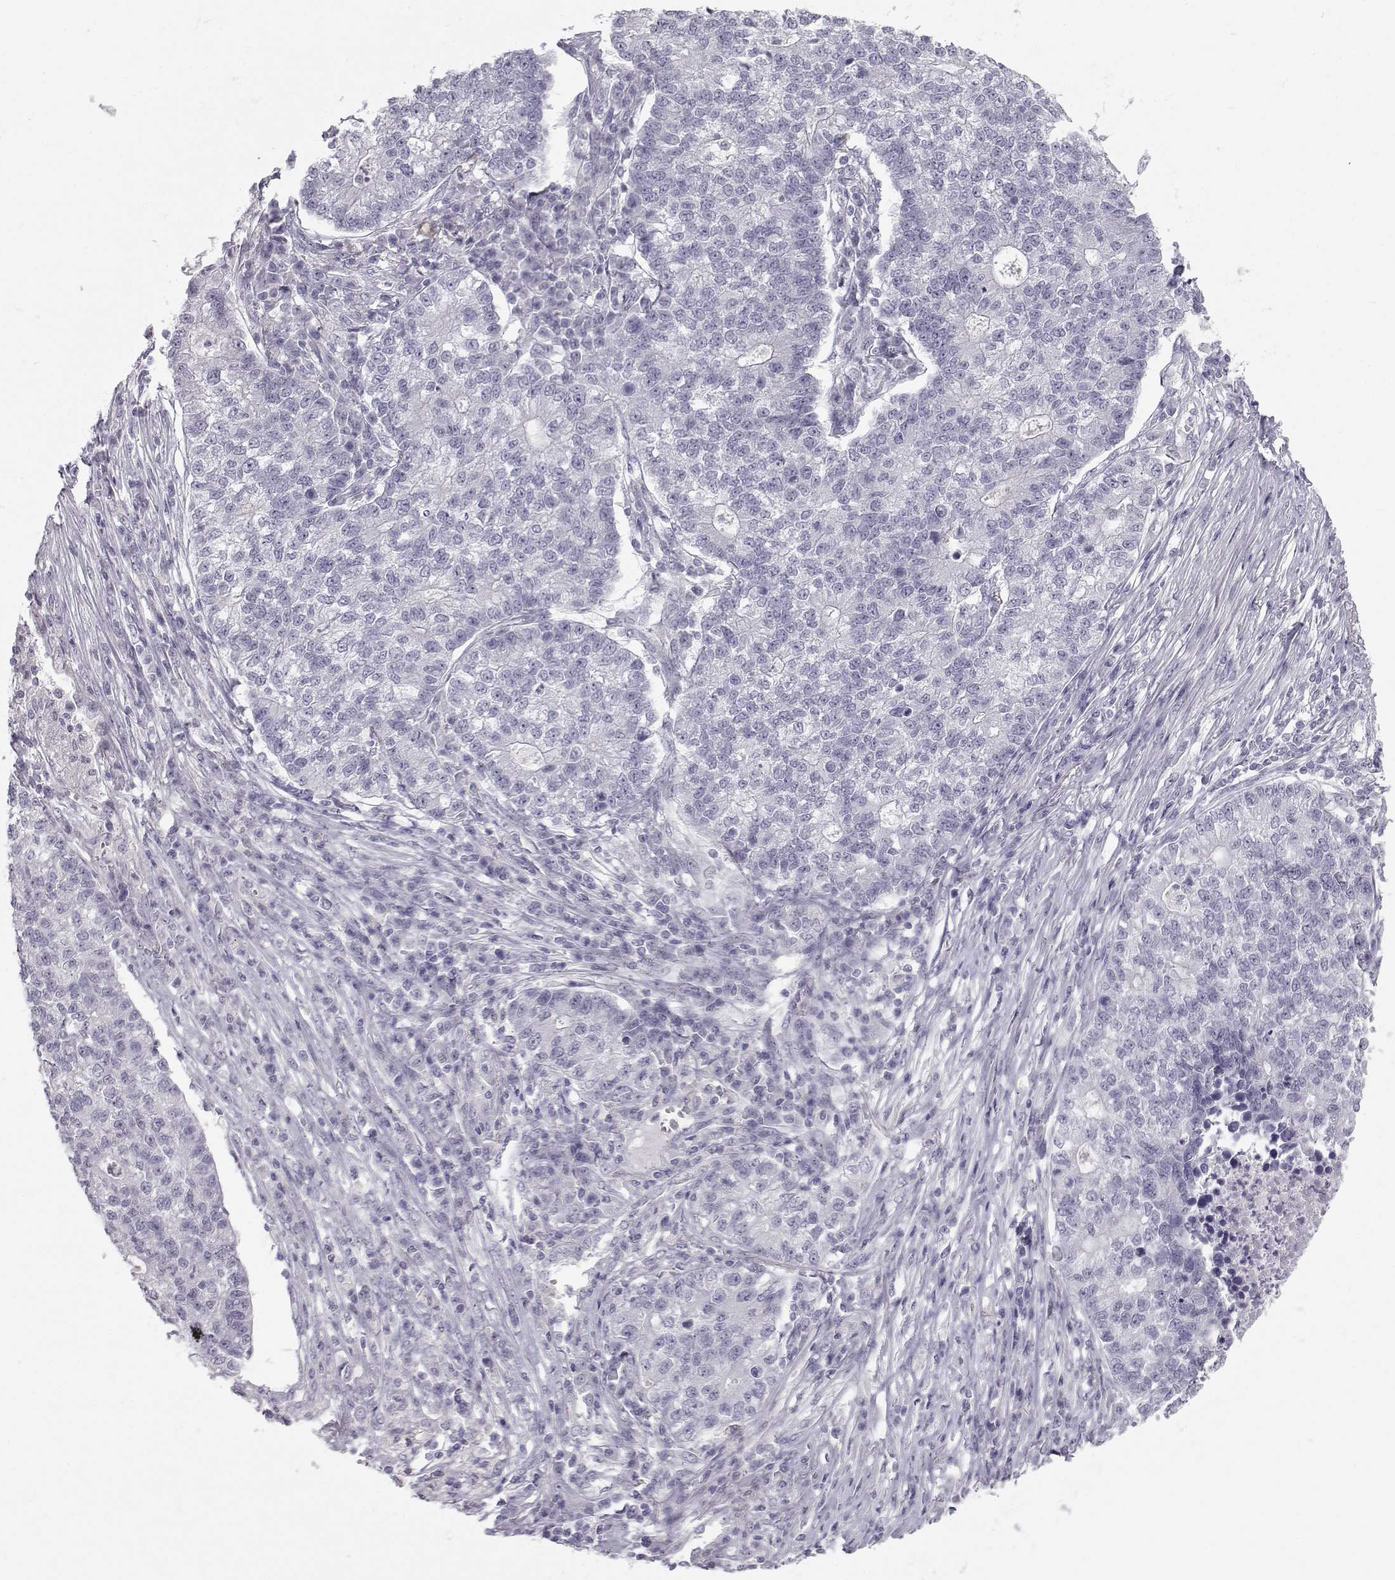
{"staining": {"intensity": "negative", "quantity": "none", "location": "none"}, "tissue": "lung cancer", "cell_type": "Tumor cells", "image_type": "cancer", "snomed": [{"axis": "morphology", "description": "Adenocarcinoma, NOS"}, {"axis": "topography", "description": "Lung"}], "caption": "DAB immunohistochemical staining of human lung cancer (adenocarcinoma) exhibits no significant positivity in tumor cells.", "gene": "ZNF185", "patient": {"sex": "male", "age": 57}}